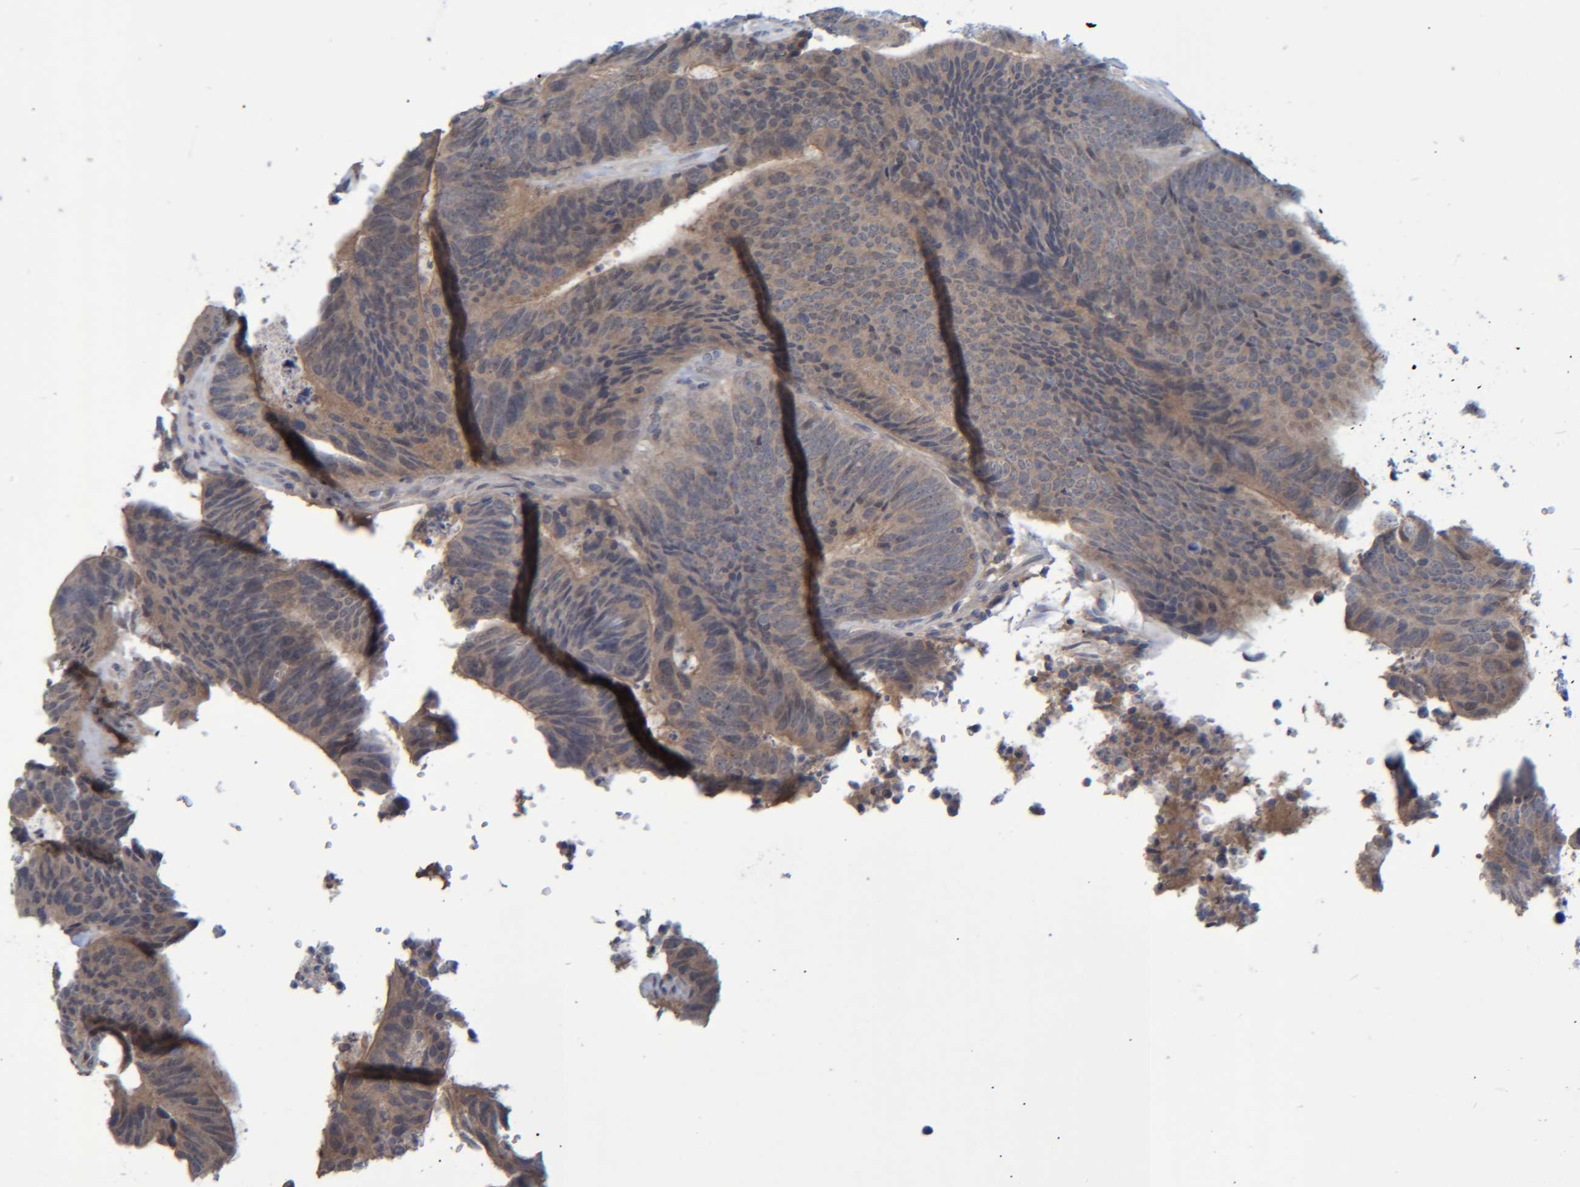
{"staining": {"intensity": "weak", "quantity": ">75%", "location": "cytoplasmic/membranous"}, "tissue": "colorectal cancer", "cell_type": "Tumor cells", "image_type": "cancer", "snomed": [{"axis": "morphology", "description": "Adenocarcinoma, NOS"}, {"axis": "topography", "description": "Colon"}], "caption": "Protein staining shows weak cytoplasmic/membranous positivity in approximately >75% of tumor cells in colorectal adenocarcinoma.", "gene": "PCYT2", "patient": {"sex": "male", "age": 56}}